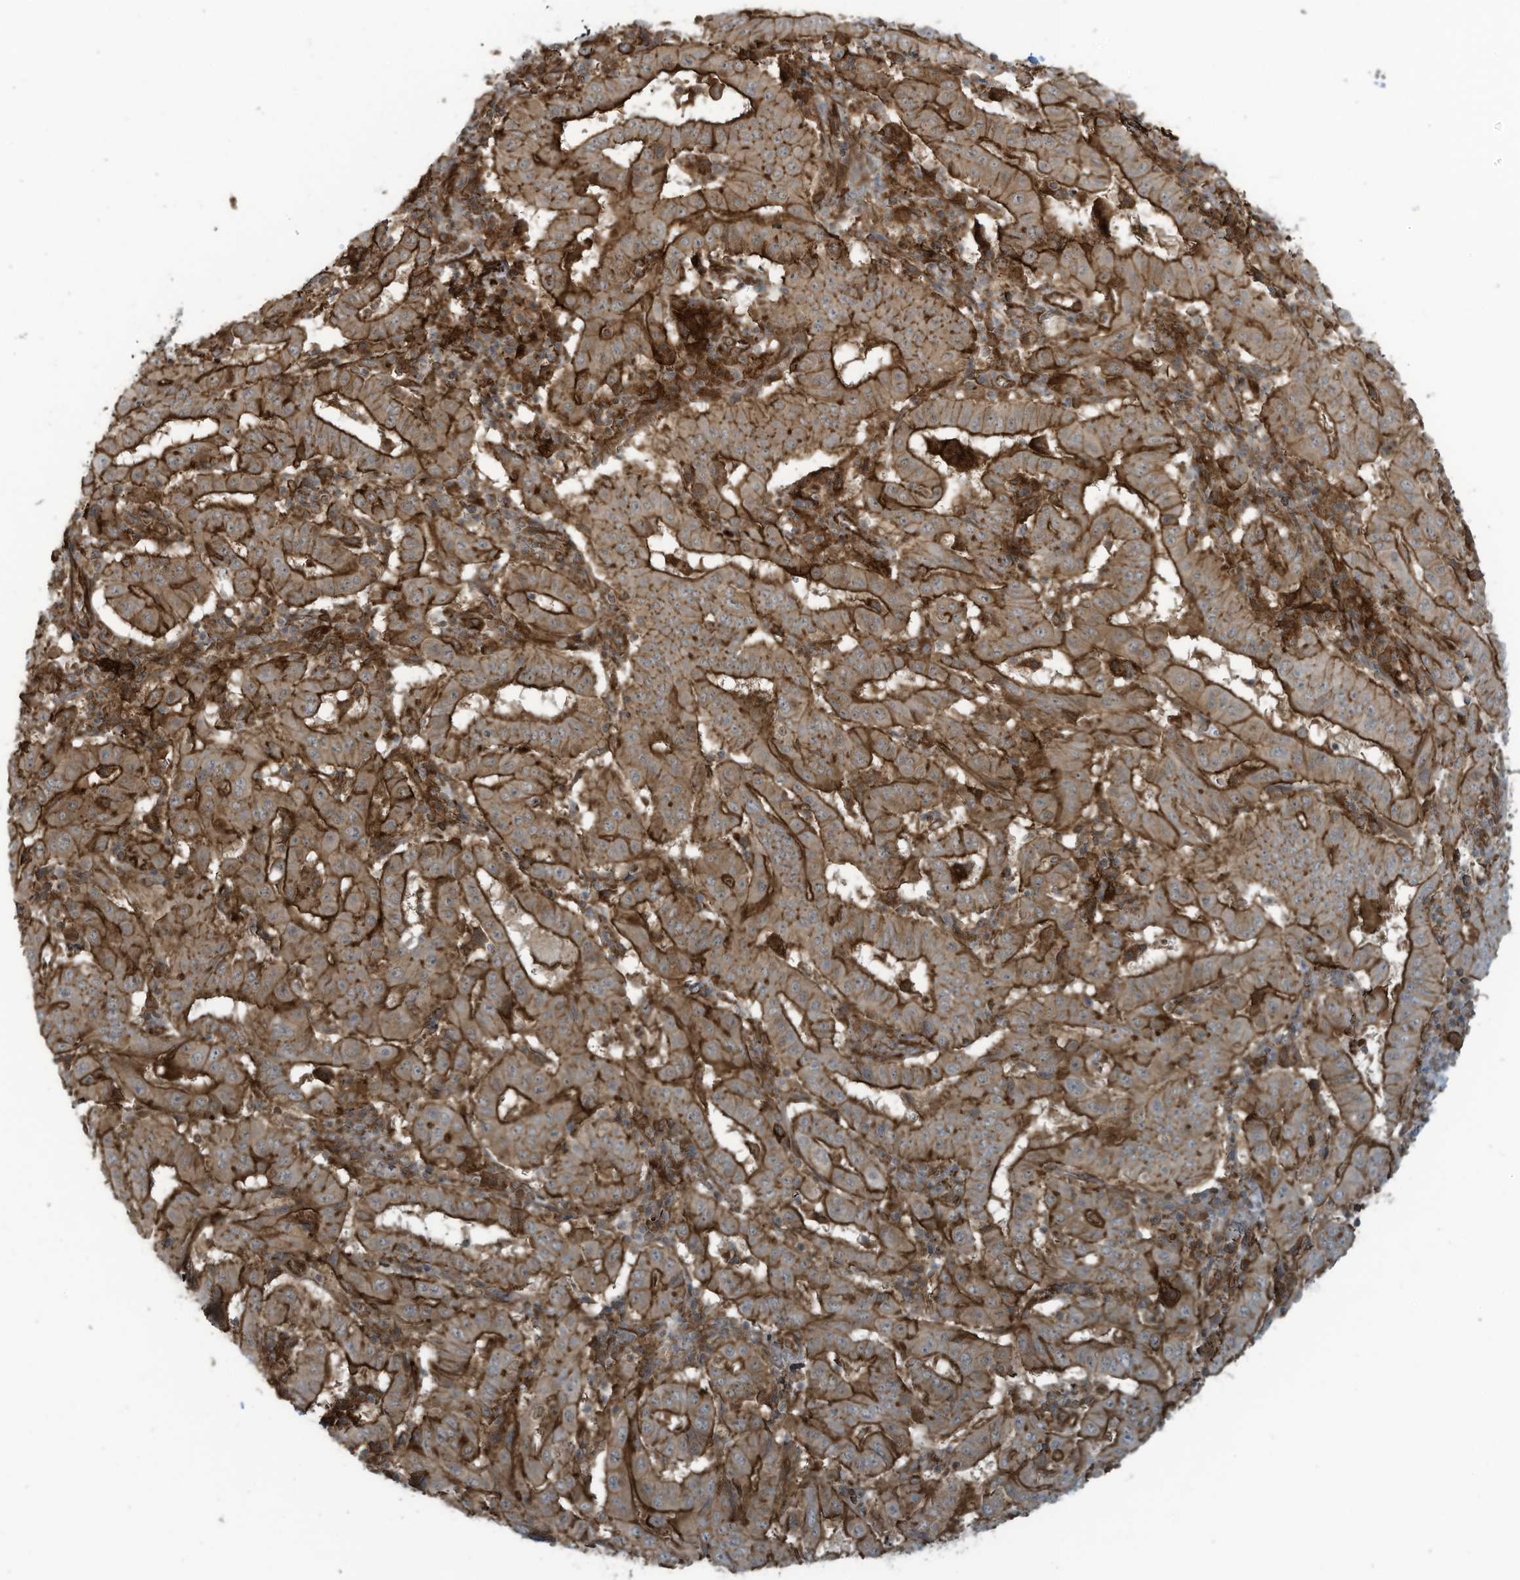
{"staining": {"intensity": "strong", "quantity": ">75%", "location": "cytoplasmic/membranous"}, "tissue": "pancreatic cancer", "cell_type": "Tumor cells", "image_type": "cancer", "snomed": [{"axis": "morphology", "description": "Adenocarcinoma, NOS"}, {"axis": "topography", "description": "Pancreas"}], "caption": "Pancreatic cancer stained with DAB (3,3'-diaminobenzidine) IHC exhibits high levels of strong cytoplasmic/membranous expression in about >75% of tumor cells.", "gene": "SLC9A2", "patient": {"sex": "male", "age": 63}}